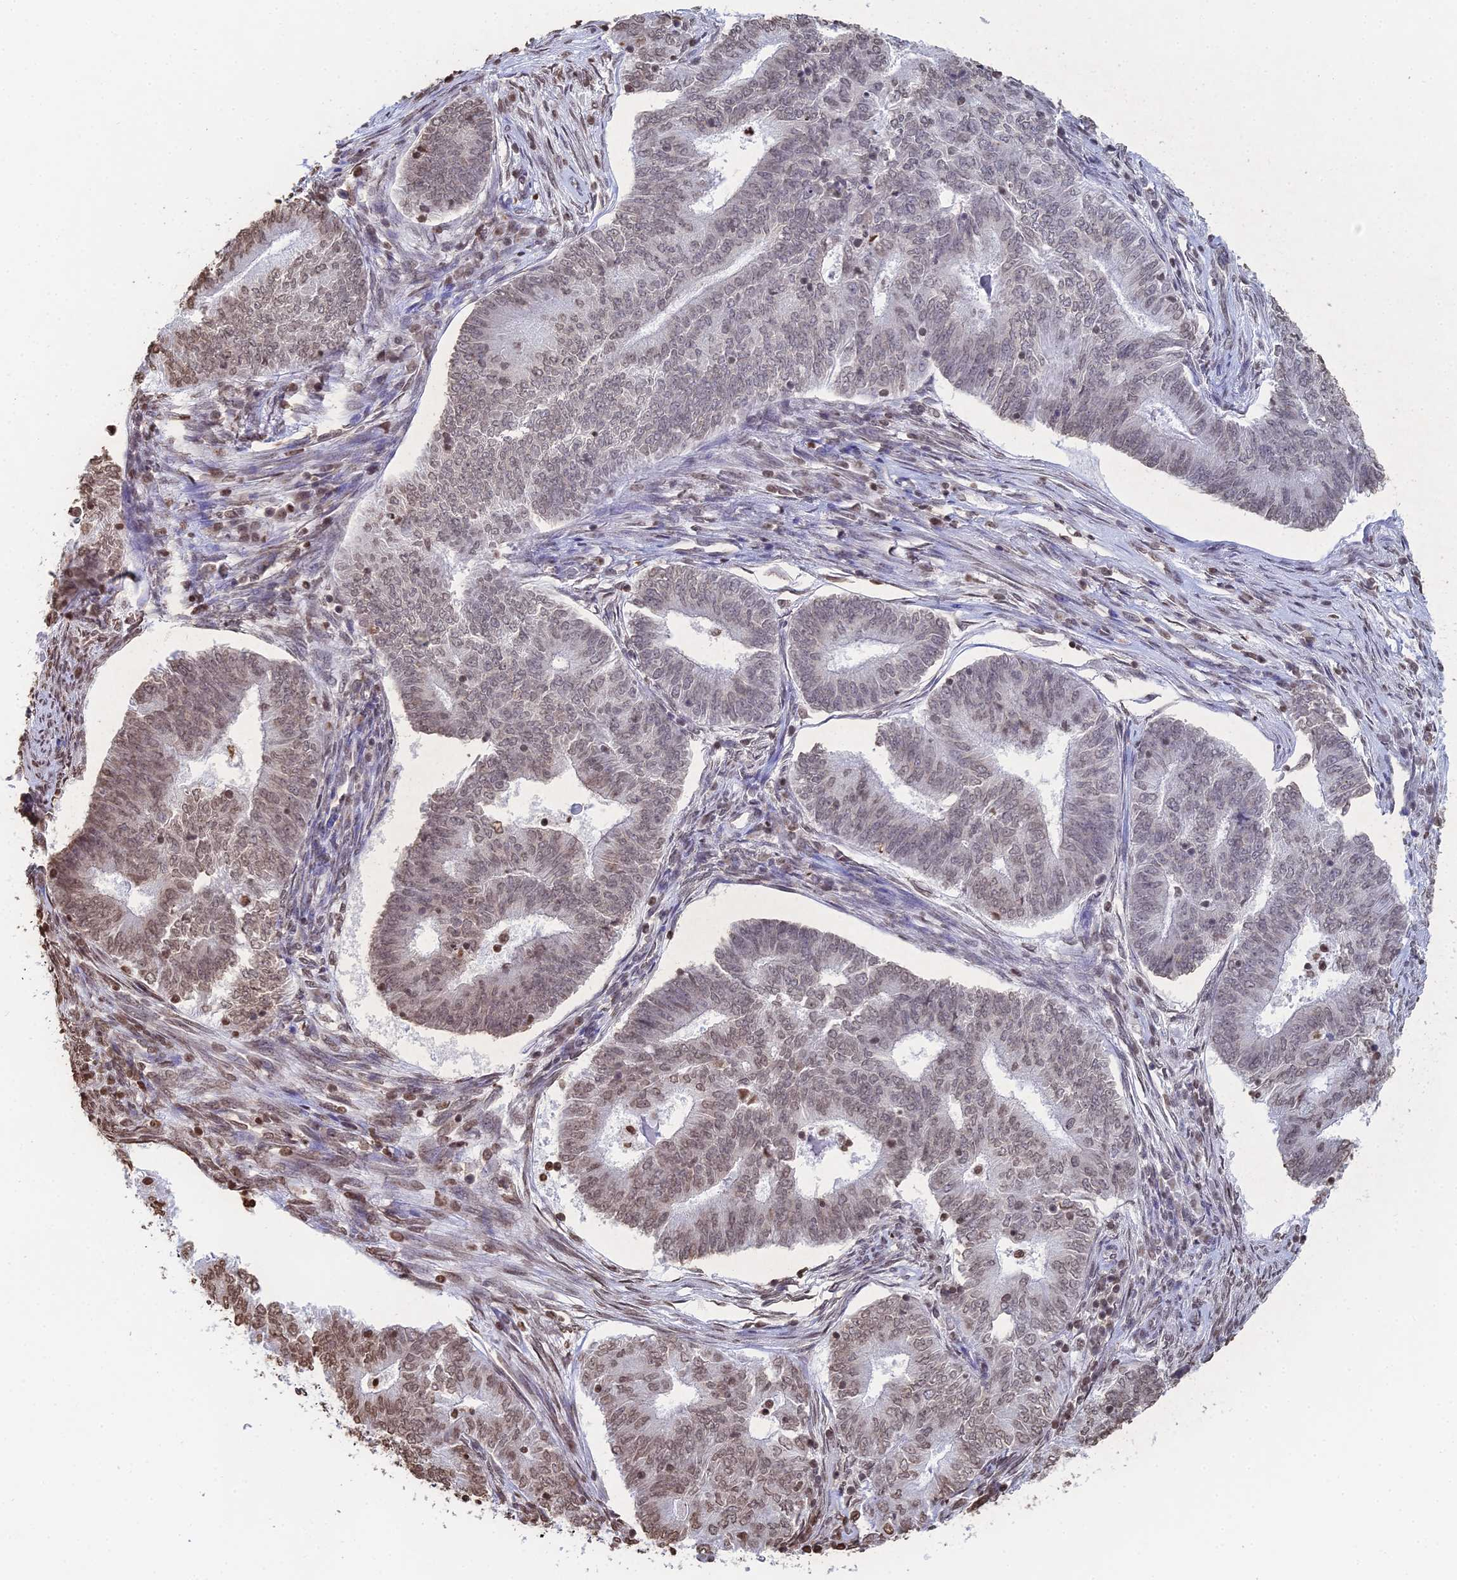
{"staining": {"intensity": "moderate", "quantity": "<25%", "location": "nuclear"}, "tissue": "endometrial cancer", "cell_type": "Tumor cells", "image_type": "cancer", "snomed": [{"axis": "morphology", "description": "Adenocarcinoma, NOS"}, {"axis": "topography", "description": "Endometrium"}], "caption": "Human adenocarcinoma (endometrial) stained for a protein (brown) demonstrates moderate nuclear positive staining in approximately <25% of tumor cells.", "gene": "GBP3", "patient": {"sex": "female", "age": 62}}